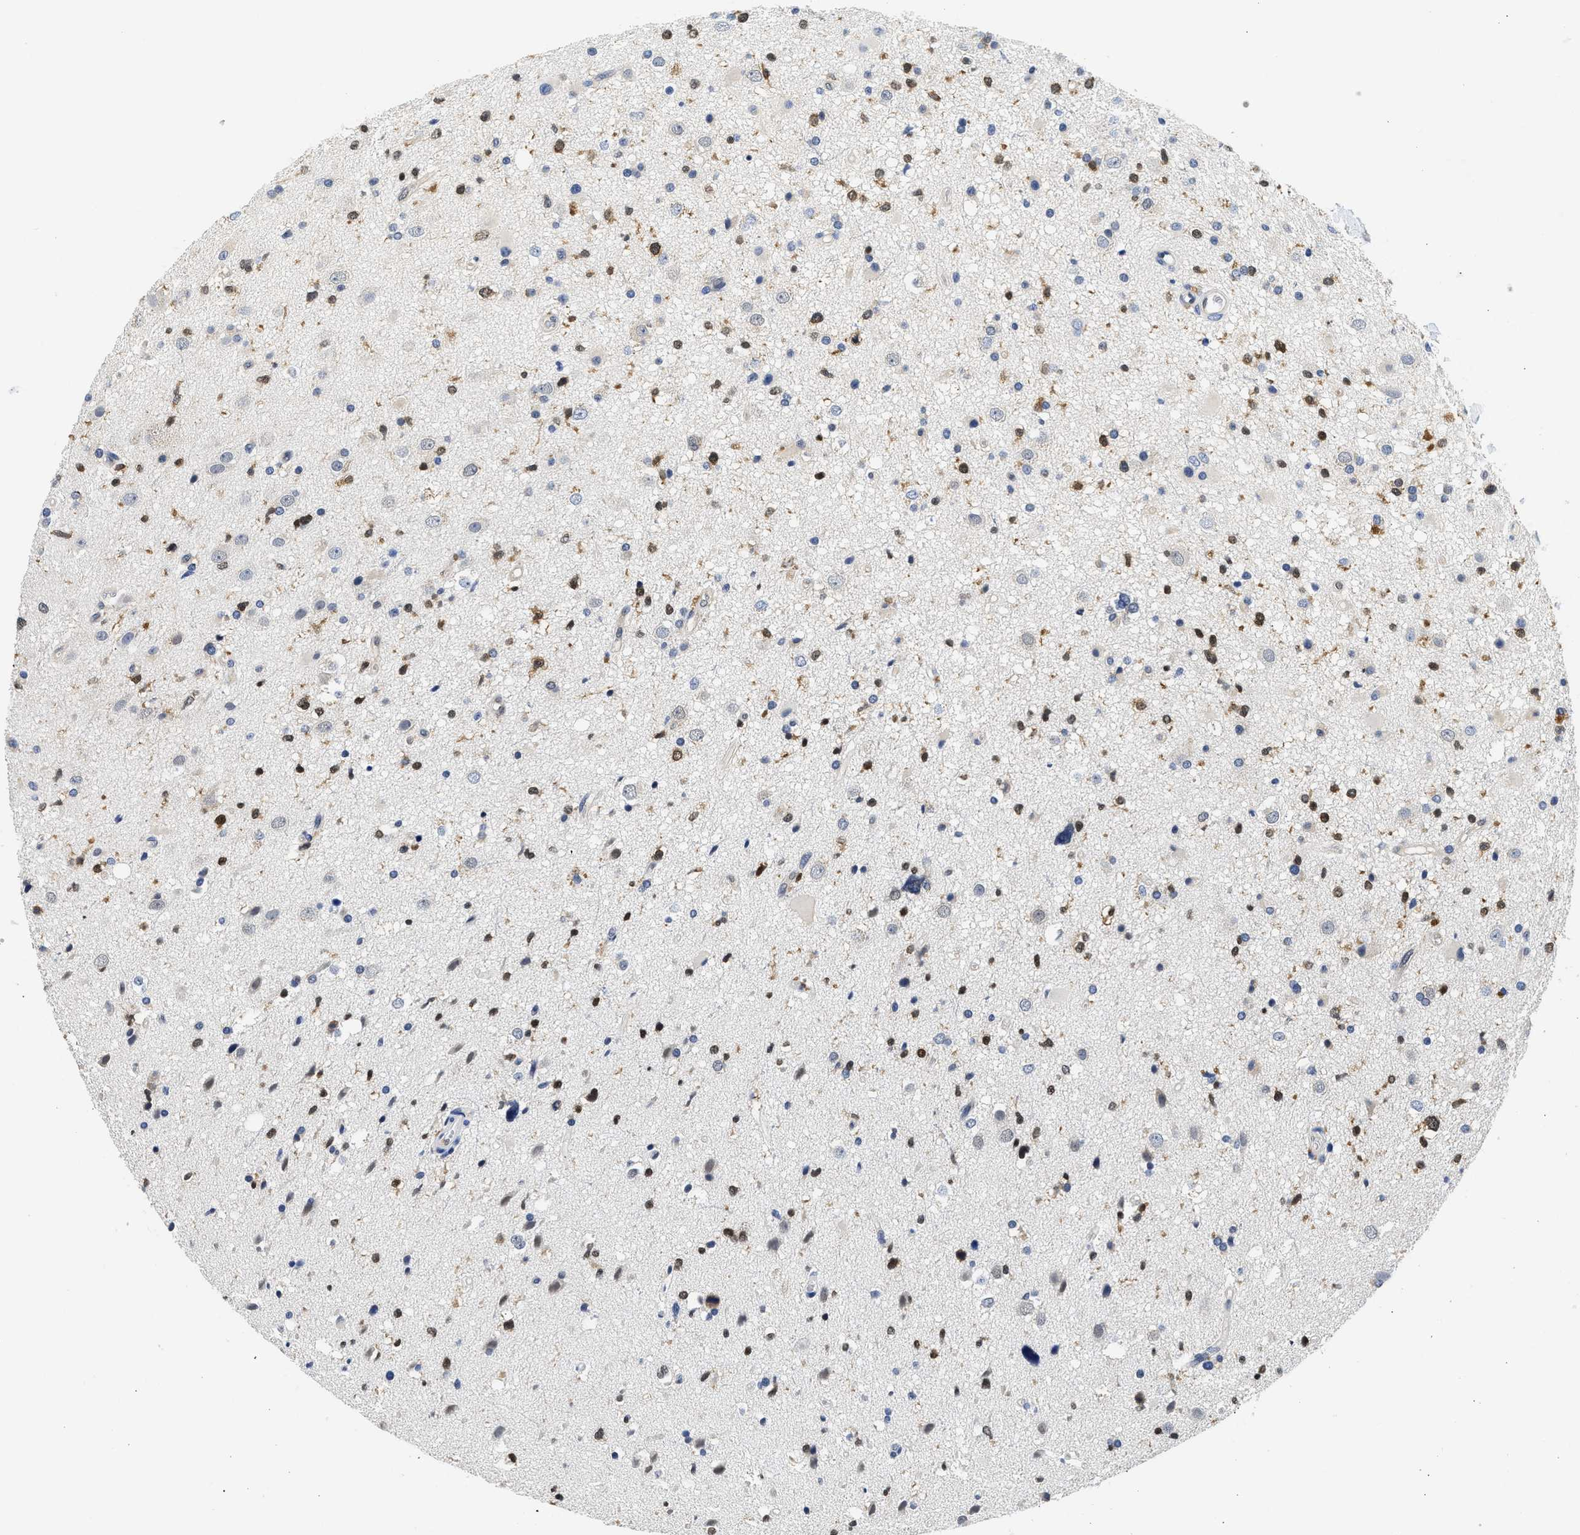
{"staining": {"intensity": "moderate", "quantity": "25%-75%", "location": "cytoplasmic/membranous,nuclear"}, "tissue": "glioma", "cell_type": "Tumor cells", "image_type": "cancer", "snomed": [{"axis": "morphology", "description": "Glioma, malignant, High grade"}, {"axis": "topography", "description": "Brain"}], "caption": "Immunohistochemistry (IHC) (DAB (3,3'-diaminobenzidine)) staining of malignant glioma (high-grade) displays moderate cytoplasmic/membranous and nuclear protein positivity in about 25%-75% of tumor cells.", "gene": "XPO5", "patient": {"sex": "male", "age": 33}}